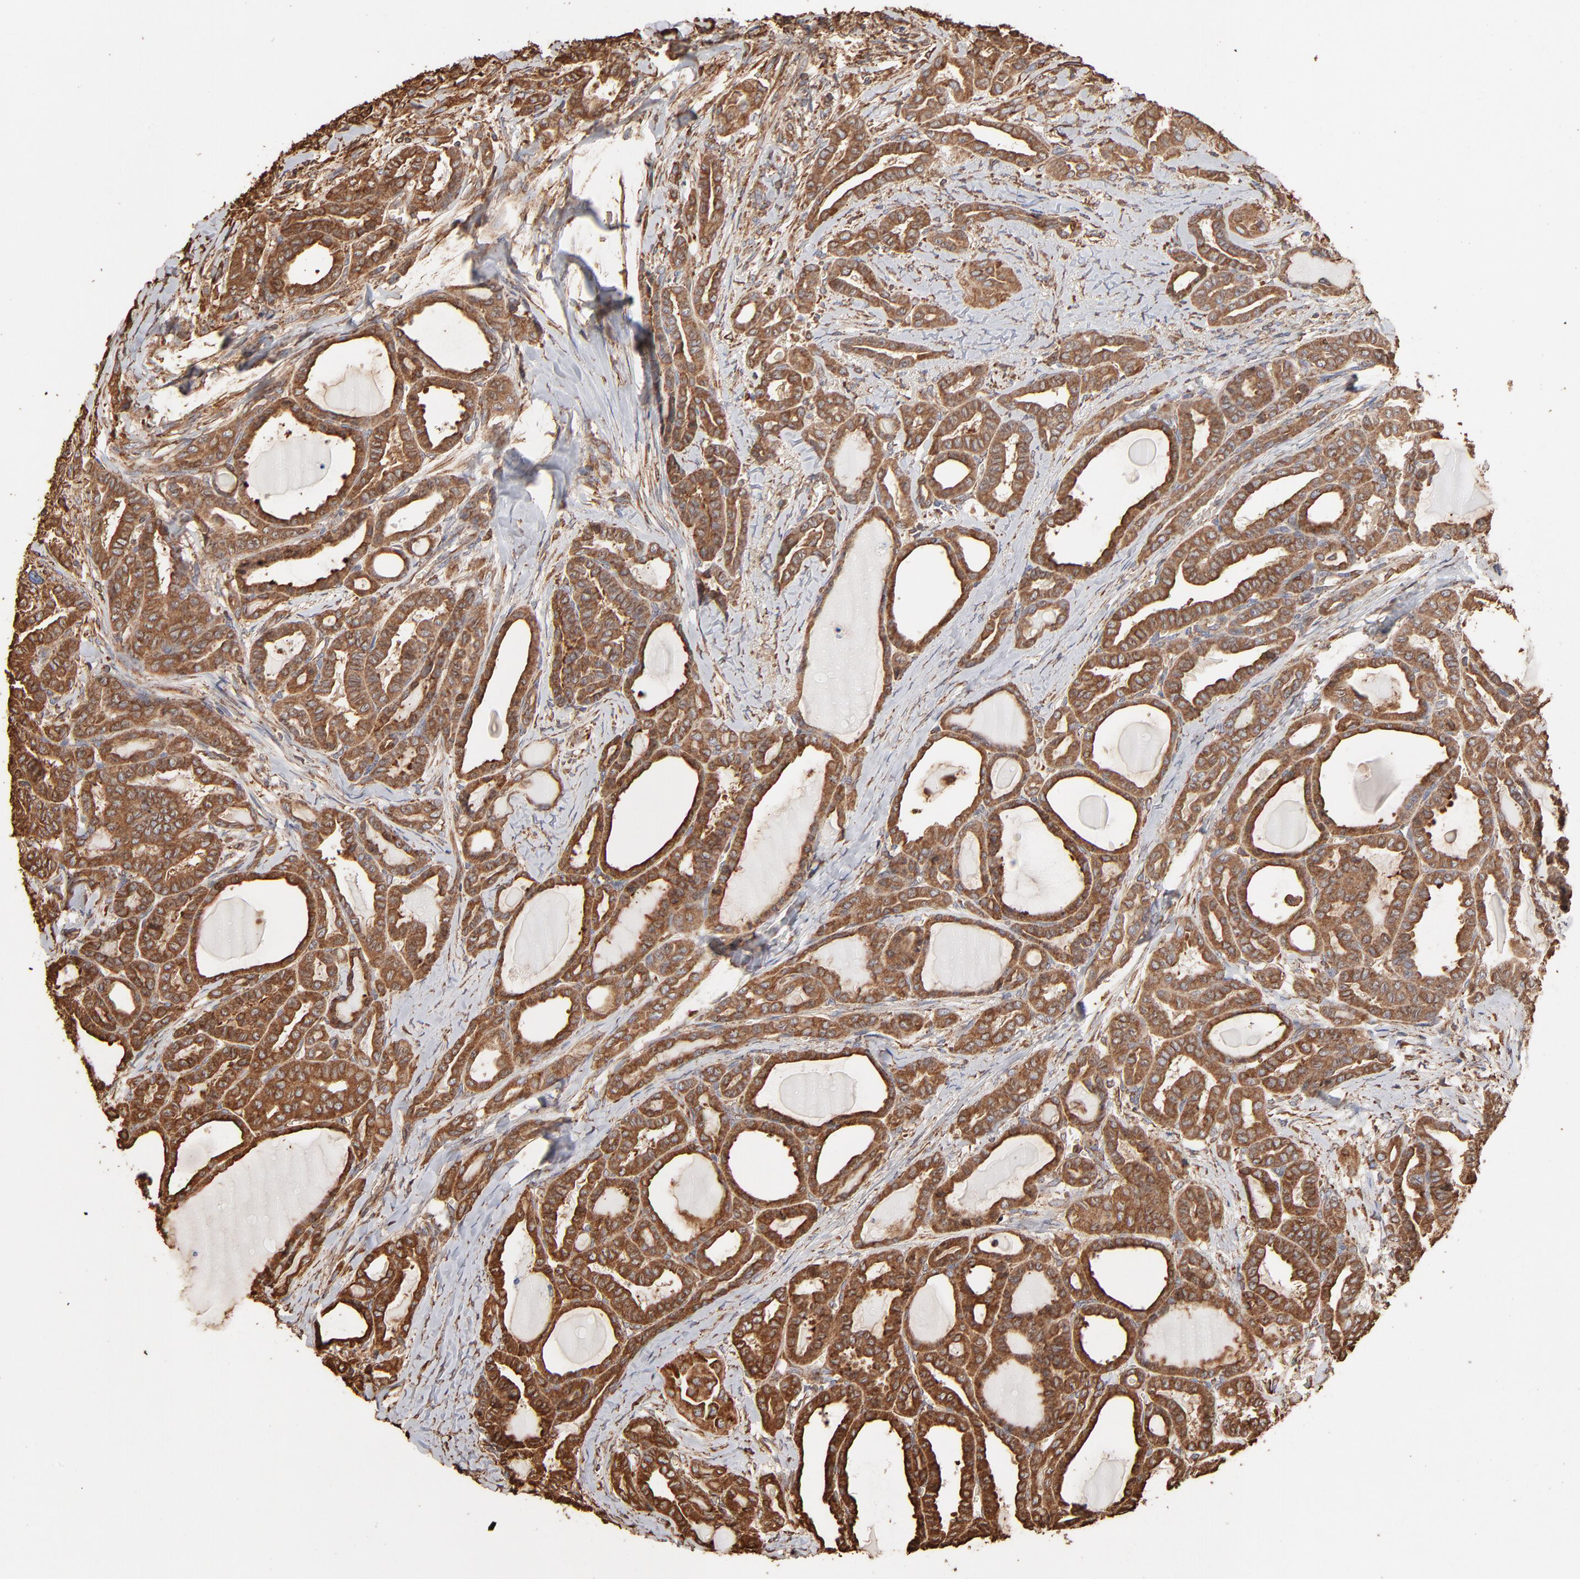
{"staining": {"intensity": "moderate", "quantity": ">75%", "location": "cytoplasmic/membranous"}, "tissue": "thyroid cancer", "cell_type": "Tumor cells", "image_type": "cancer", "snomed": [{"axis": "morphology", "description": "Carcinoma, NOS"}, {"axis": "topography", "description": "Thyroid gland"}], "caption": "Thyroid cancer (carcinoma) stained for a protein demonstrates moderate cytoplasmic/membranous positivity in tumor cells.", "gene": "PDIA3", "patient": {"sex": "female", "age": 91}}